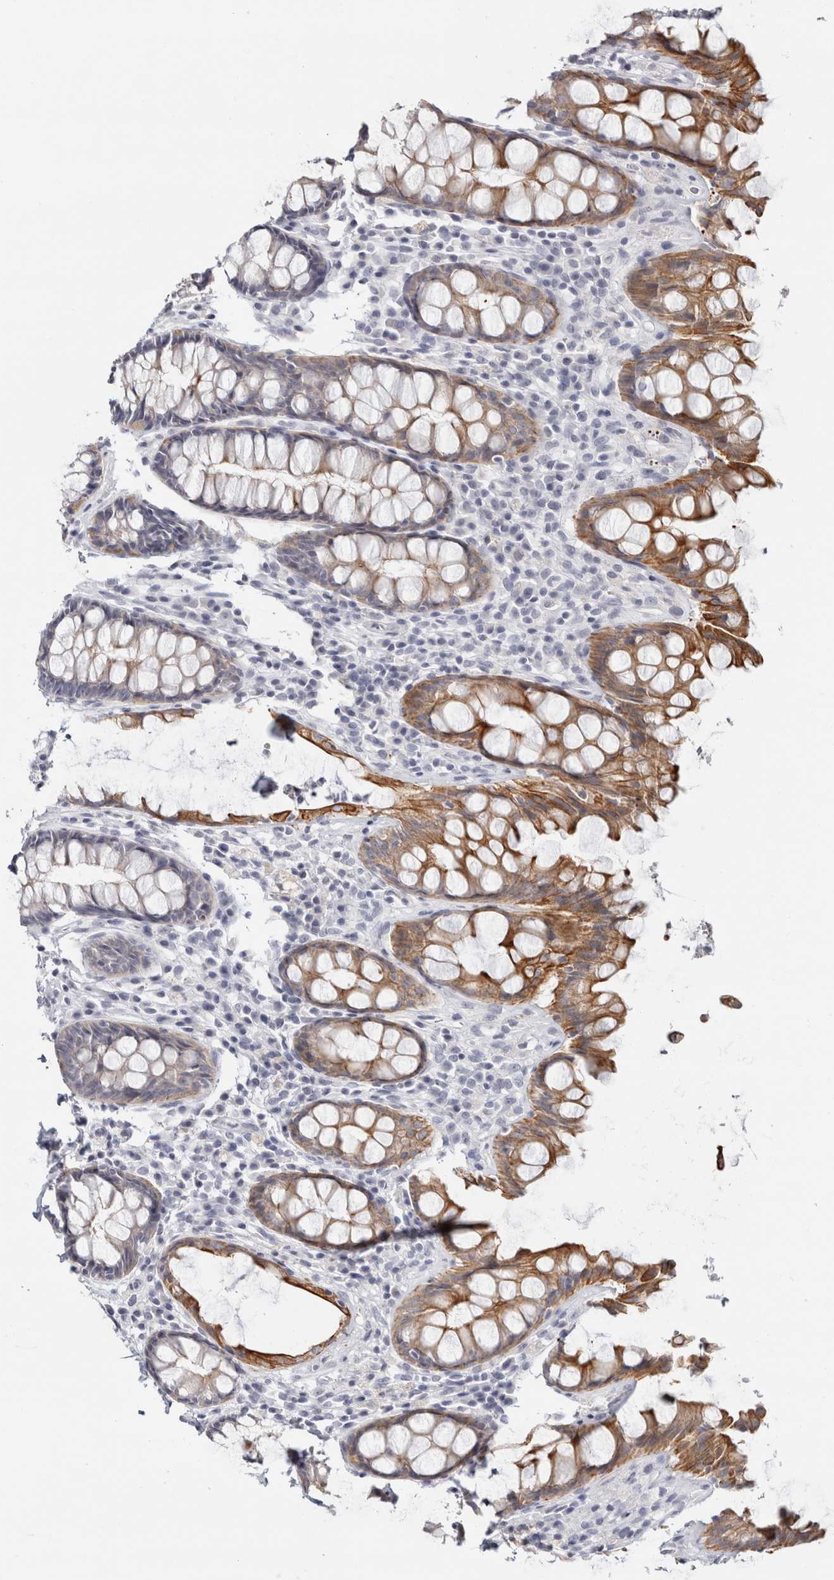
{"staining": {"intensity": "moderate", "quantity": ">75%", "location": "cytoplasmic/membranous"}, "tissue": "rectum", "cell_type": "Glandular cells", "image_type": "normal", "snomed": [{"axis": "morphology", "description": "Normal tissue, NOS"}, {"axis": "topography", "description": "Rectum"}], "caption": "Protein expression analysis of normal human rectum reveals moderate cytoplasmic/membranous expression in about >75% of glandular cells.", "gene": "RPH3AL", "patient": {"sex": "male", "age": 64}}